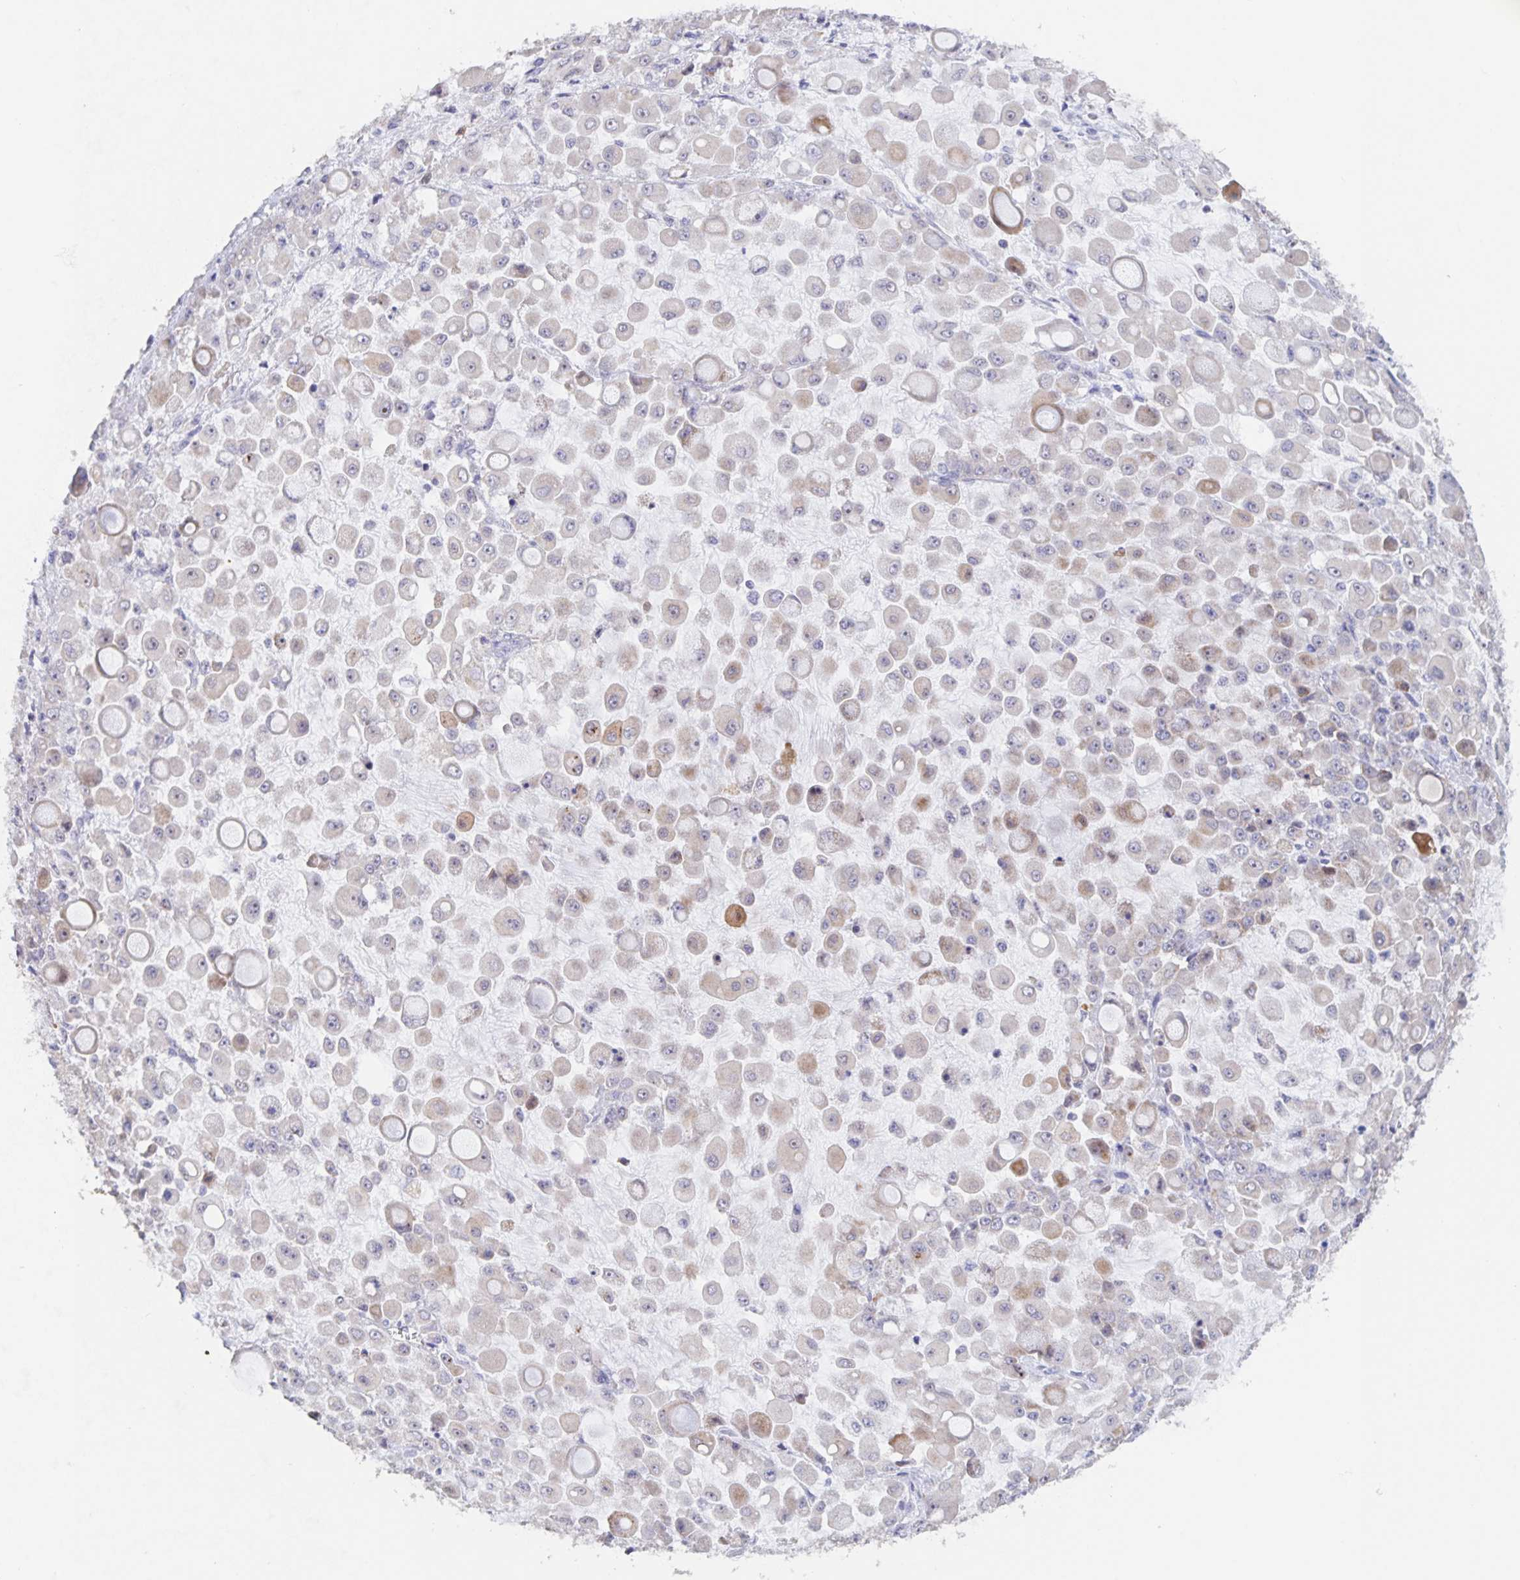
{"staining": {"intensity": "weak", "quantity": "<25%", "location": "cytoplasmic/membranous"}, "tissue": "stomach cancer", "cell_type": "Tumor cells", "image_type": "cancer", "snomed": [{"axis": "morphology", "description": "Adenocarcinoma, NOS"}, {"axis": "topography", "description": "Stomach"}], "caption": "Stomach adenocarcinoma stained for a protein using immunohistochemistry exhibits no staining tumor cells.", "gene": "CDC42BPG", "patient": {"sex": "female", "age": 76}}